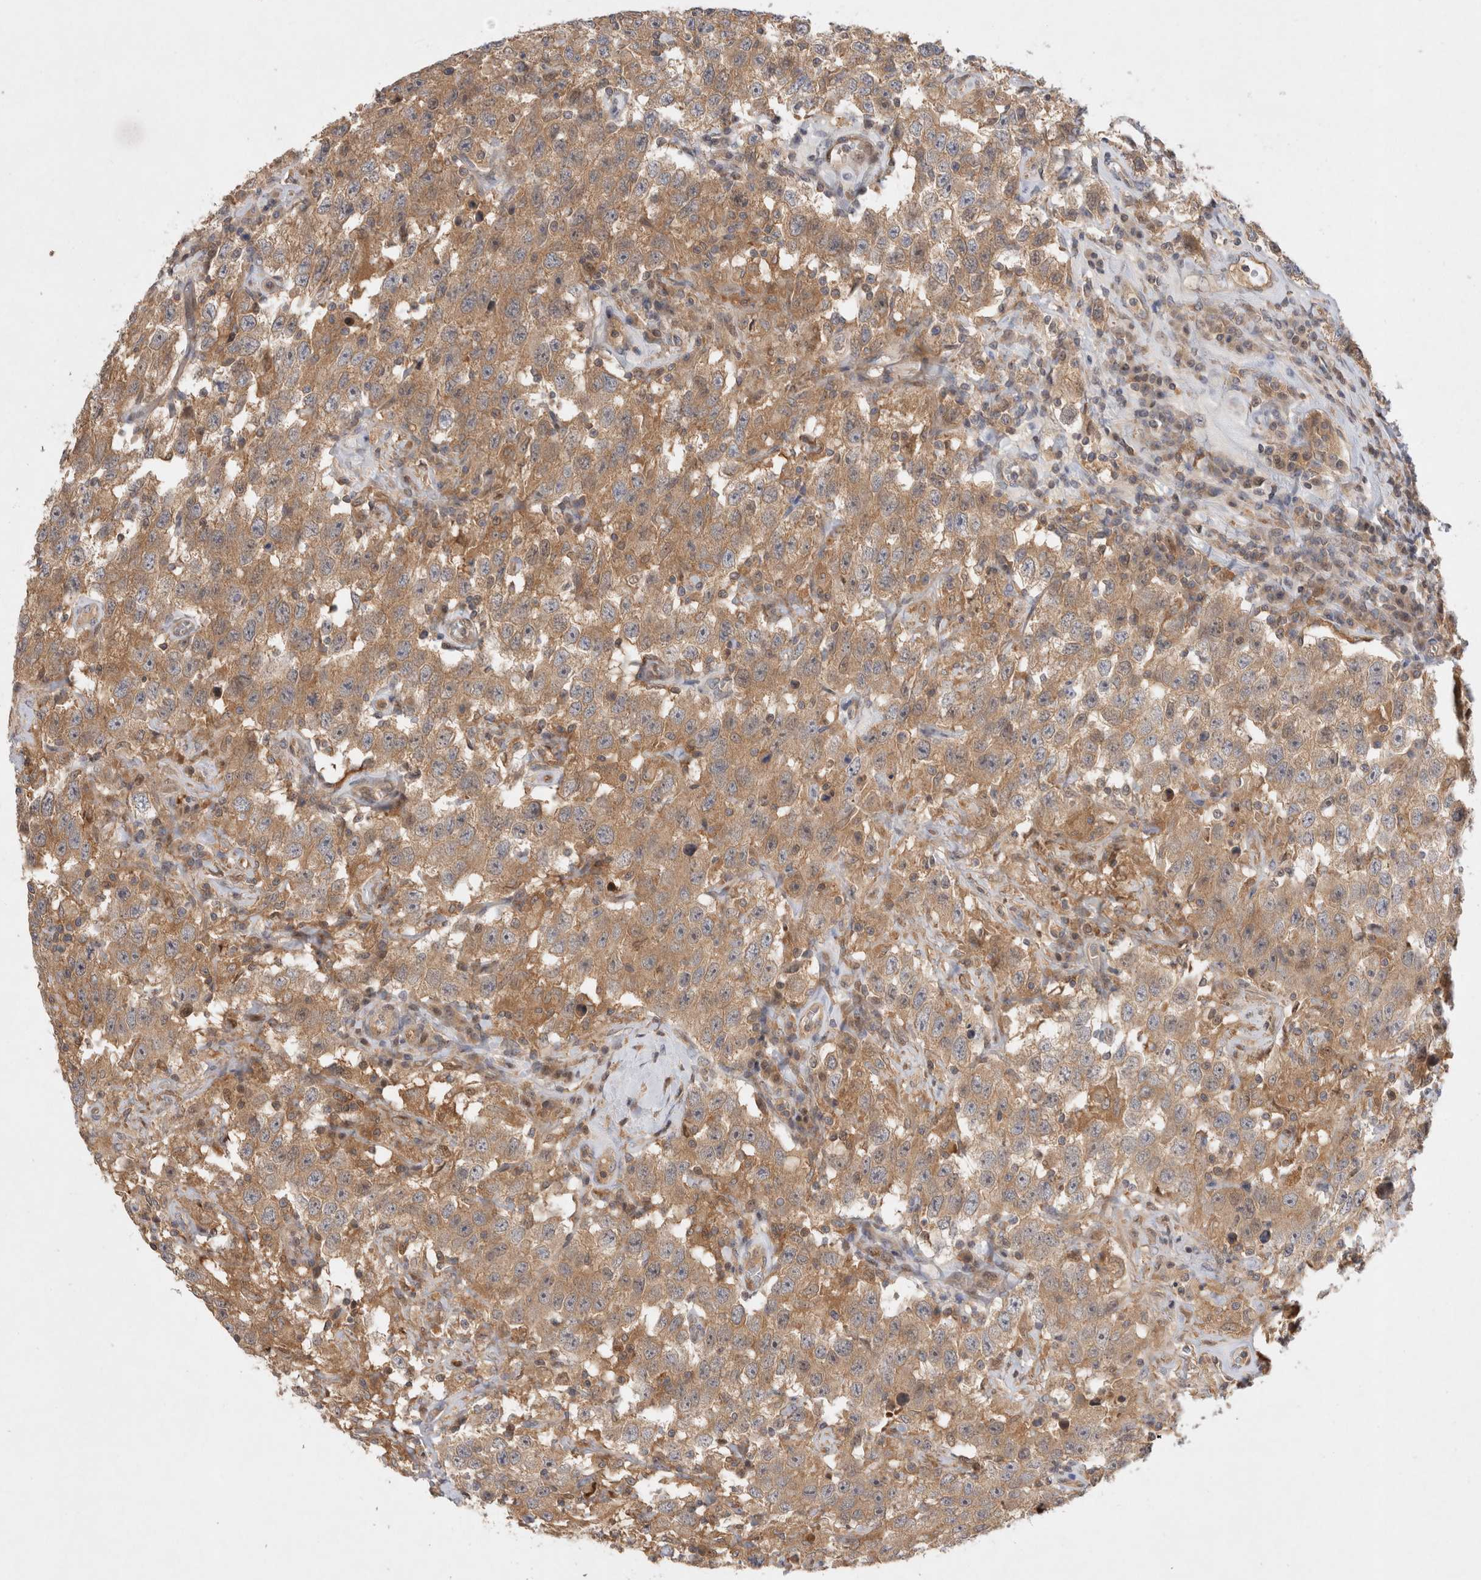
{"staining": {"intensity": "moderate", "quantity": ">75%", "location": "cytoplasmic/membranous"}, "tissue": "testis cancer", "cell_type": "Tumor cells", "image_type": "cancer", "snomed": [{"axis": "morphology", "description": "Seminoma, NOS"}, {"axis": "topography", "description": "Testis"}], "caption": "Protein expression analysis of human seminoma (testis) reveals moderate cytoplasmic/membranous expression in about >75% of tumor cells. The staining was performed using DAB (3,3'-diaminobenzidine), with brown indicating positive protein expression. Nuclei are stained blue with hematoxylin.", "gene": "HTT", "patient": {"sex": "male", "age": 41}}